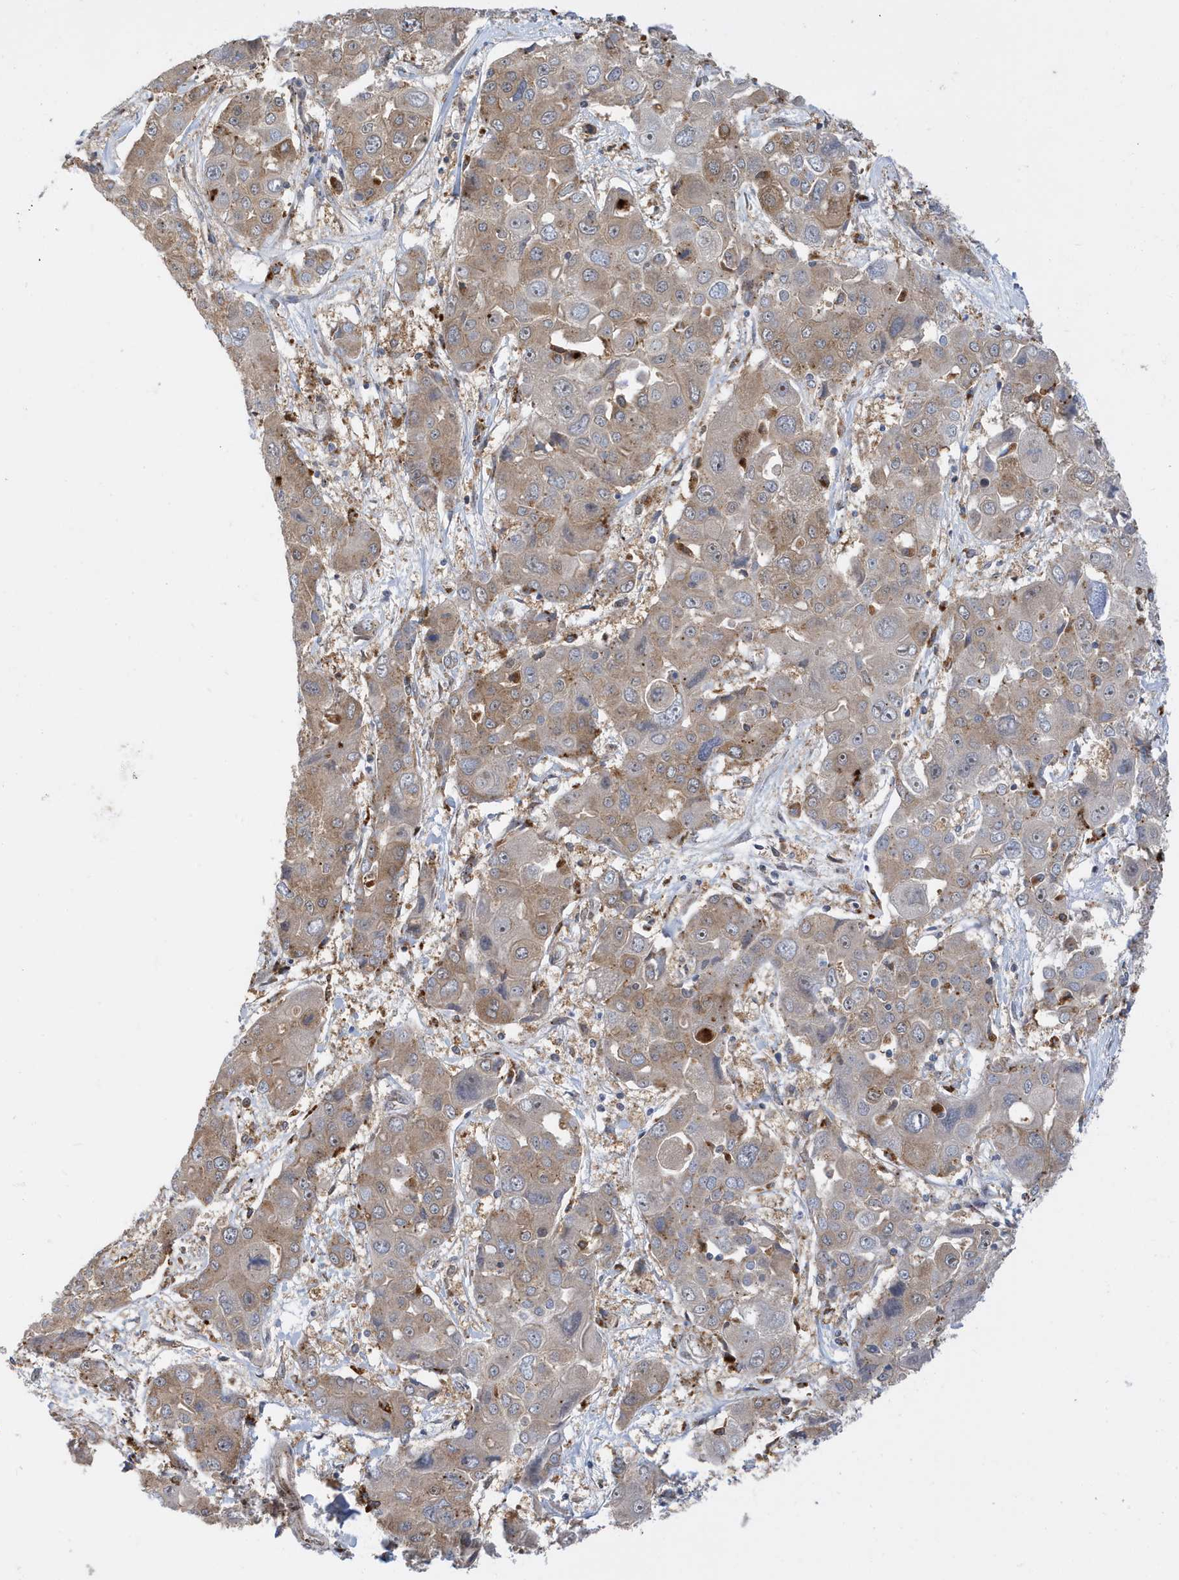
{"staining": {"intensity": "moderate", "quantity": "25%-75%", "location": "cytoplasmic/membranous"}, "tissue": "liver cancer", "cell_type": "Tumor cells", "image_type": "cancer", "snomed": [{"axis": "morphology", "description": "Cholangiocarcinoma"}, {"axis": "topography", "description": "Liver"}], "caption": "Cholangiocarcinoma (liver) stained with DAB (3,3'-diaminobenzidine) immunohistochemistry (IHC) shows medium levels of moderate cytoplasmic/membranous staining in about 25%-75% of tumor cells.", "gene": "ZNF507", "patient": {"sex": "male", "age": 67}}